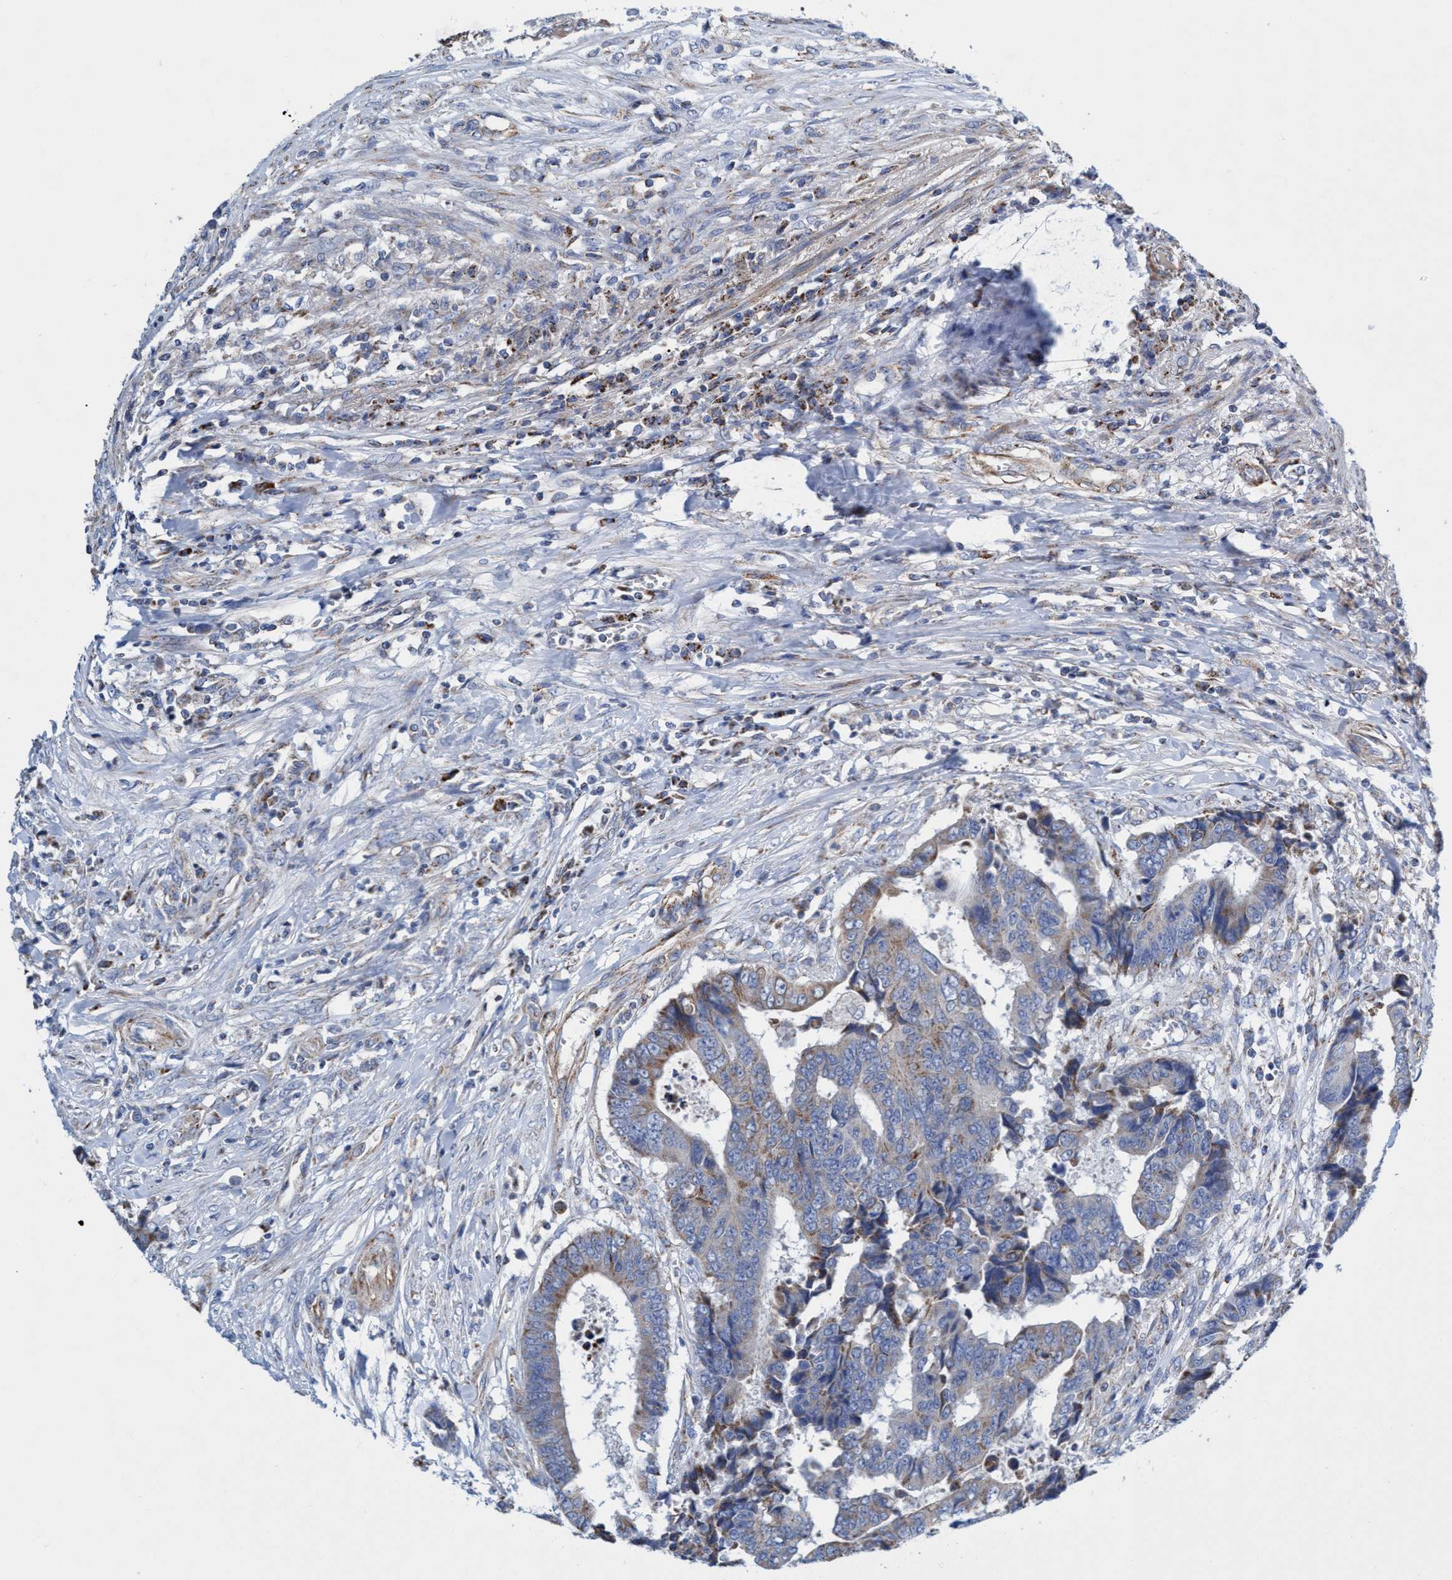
{"staining": {"intensity": "weak", "quantity": "25%-75%", "location": "cytoplasmic/membranous"}, "tissue": "colorectal cancer", "cell_type": "Tumor cells", "image_type": "cancer", "snomed": [{"axis": "morphology", "description": "Adenocarcinoma, NOS"}, {"axis": "topography", "description": "Rectum"}], "caption": "Protein staining shows weak cytoplasmic/membranous expression in approximately 25%-75% of tumor cells in adenocarcinoma (colorectal). Nuclei are stained in blue.", "gene": "ZNF750", "patient": {"sex": "male", "age": 84}}